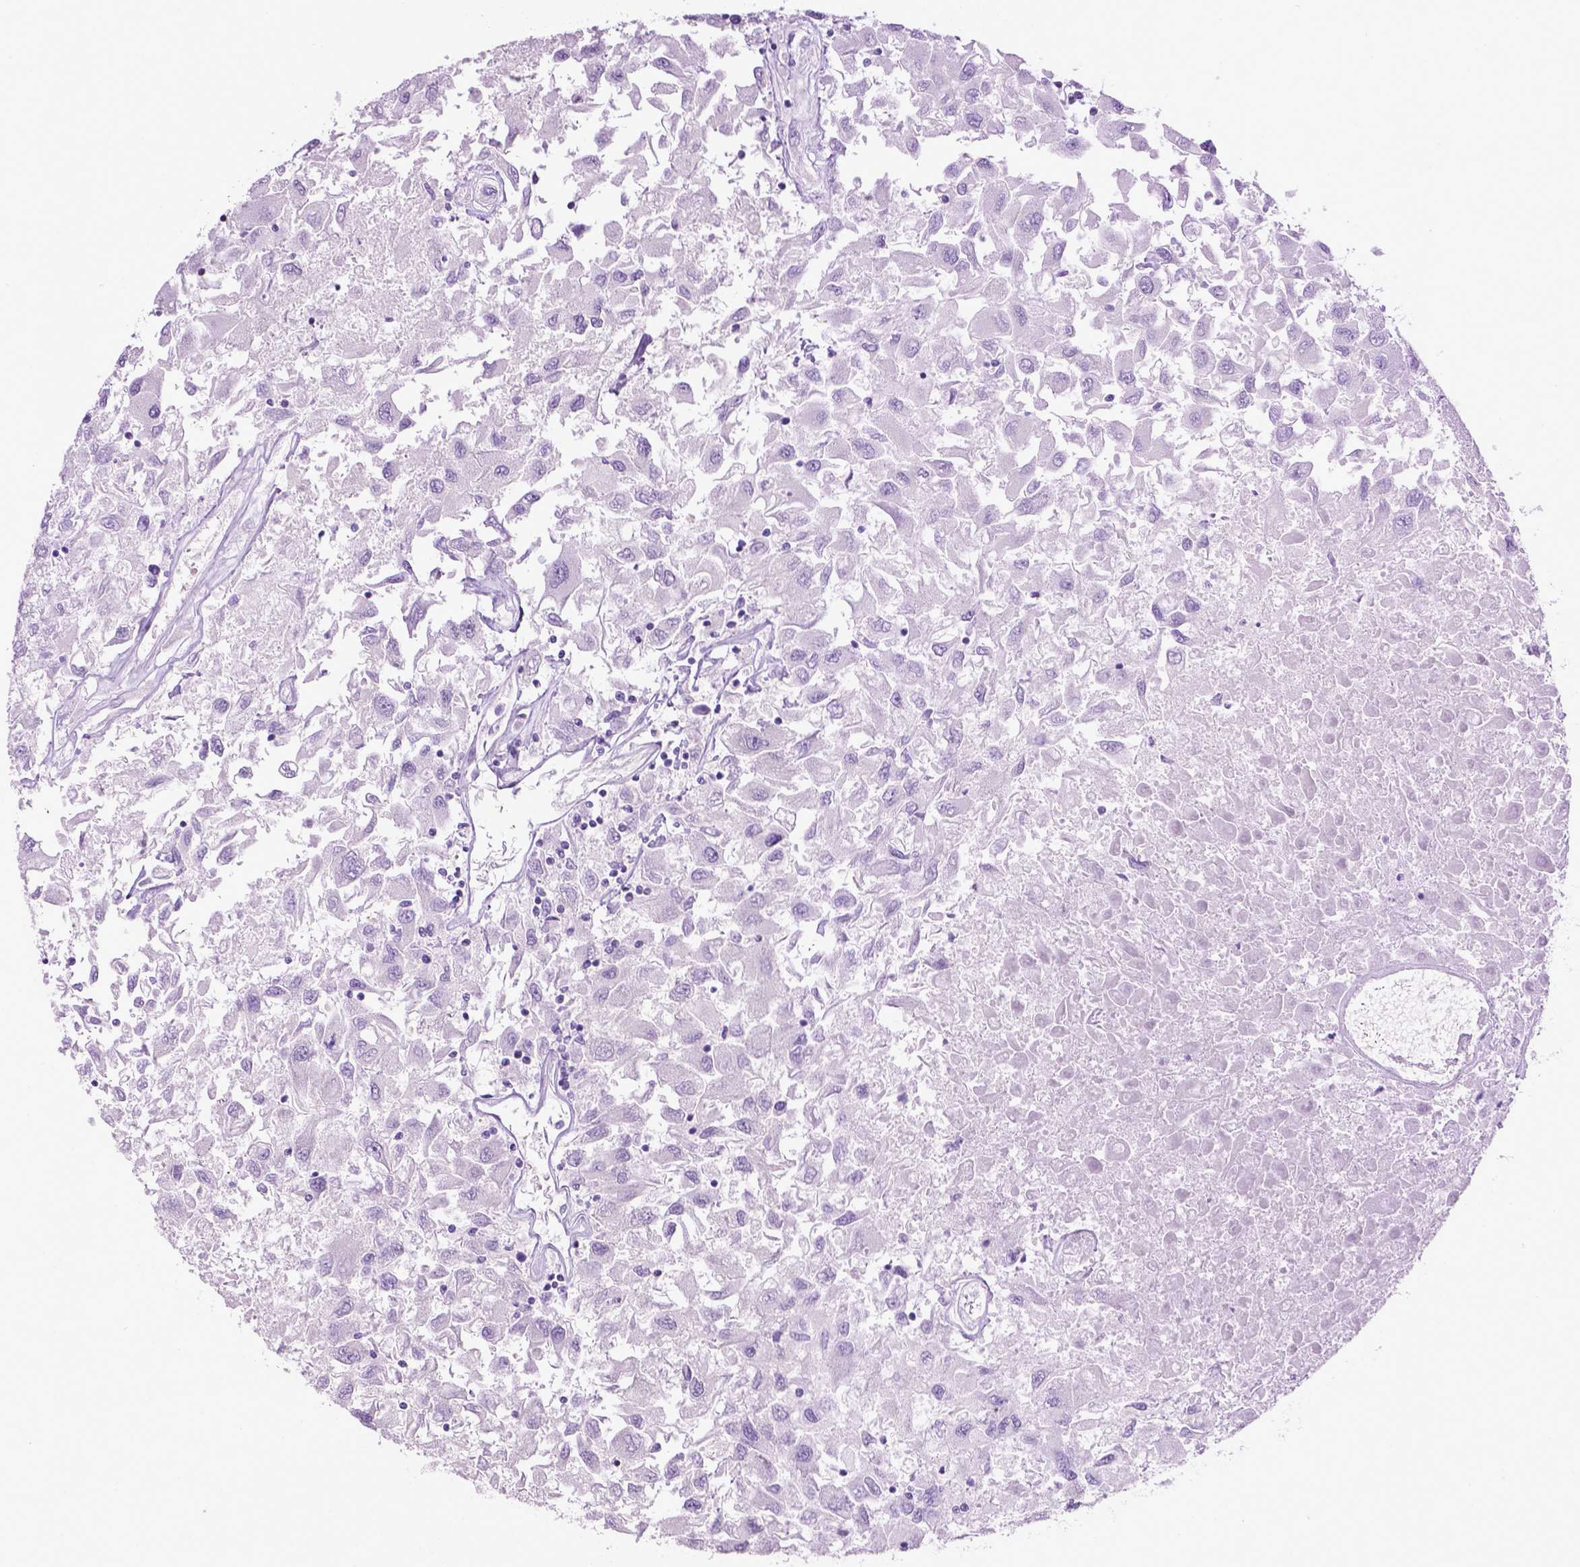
{"staining": {"intensity": "negative", "quantity": "none", "location": "none"}, "tissue": "renal cancer", "cell_type": "Tumor cells", "image_type": "cancer", "snomed": [{"axis": "morphology", "description": "Adenocarcinoma, NOS"}, {"axis": "topography", "description": "Kidney"}], "caption": "Protein analysis of renal cancer (adenocarcinoma) demonstrates no significant expression in tumor cells. Brightfield microscopy of immunohistochemistry (IHC) stained with DAB (brown) and hematoxylin (blue), captured at high magnification.", "gene": "LELP1", "patient": {"sex": "female", "age": 76}}